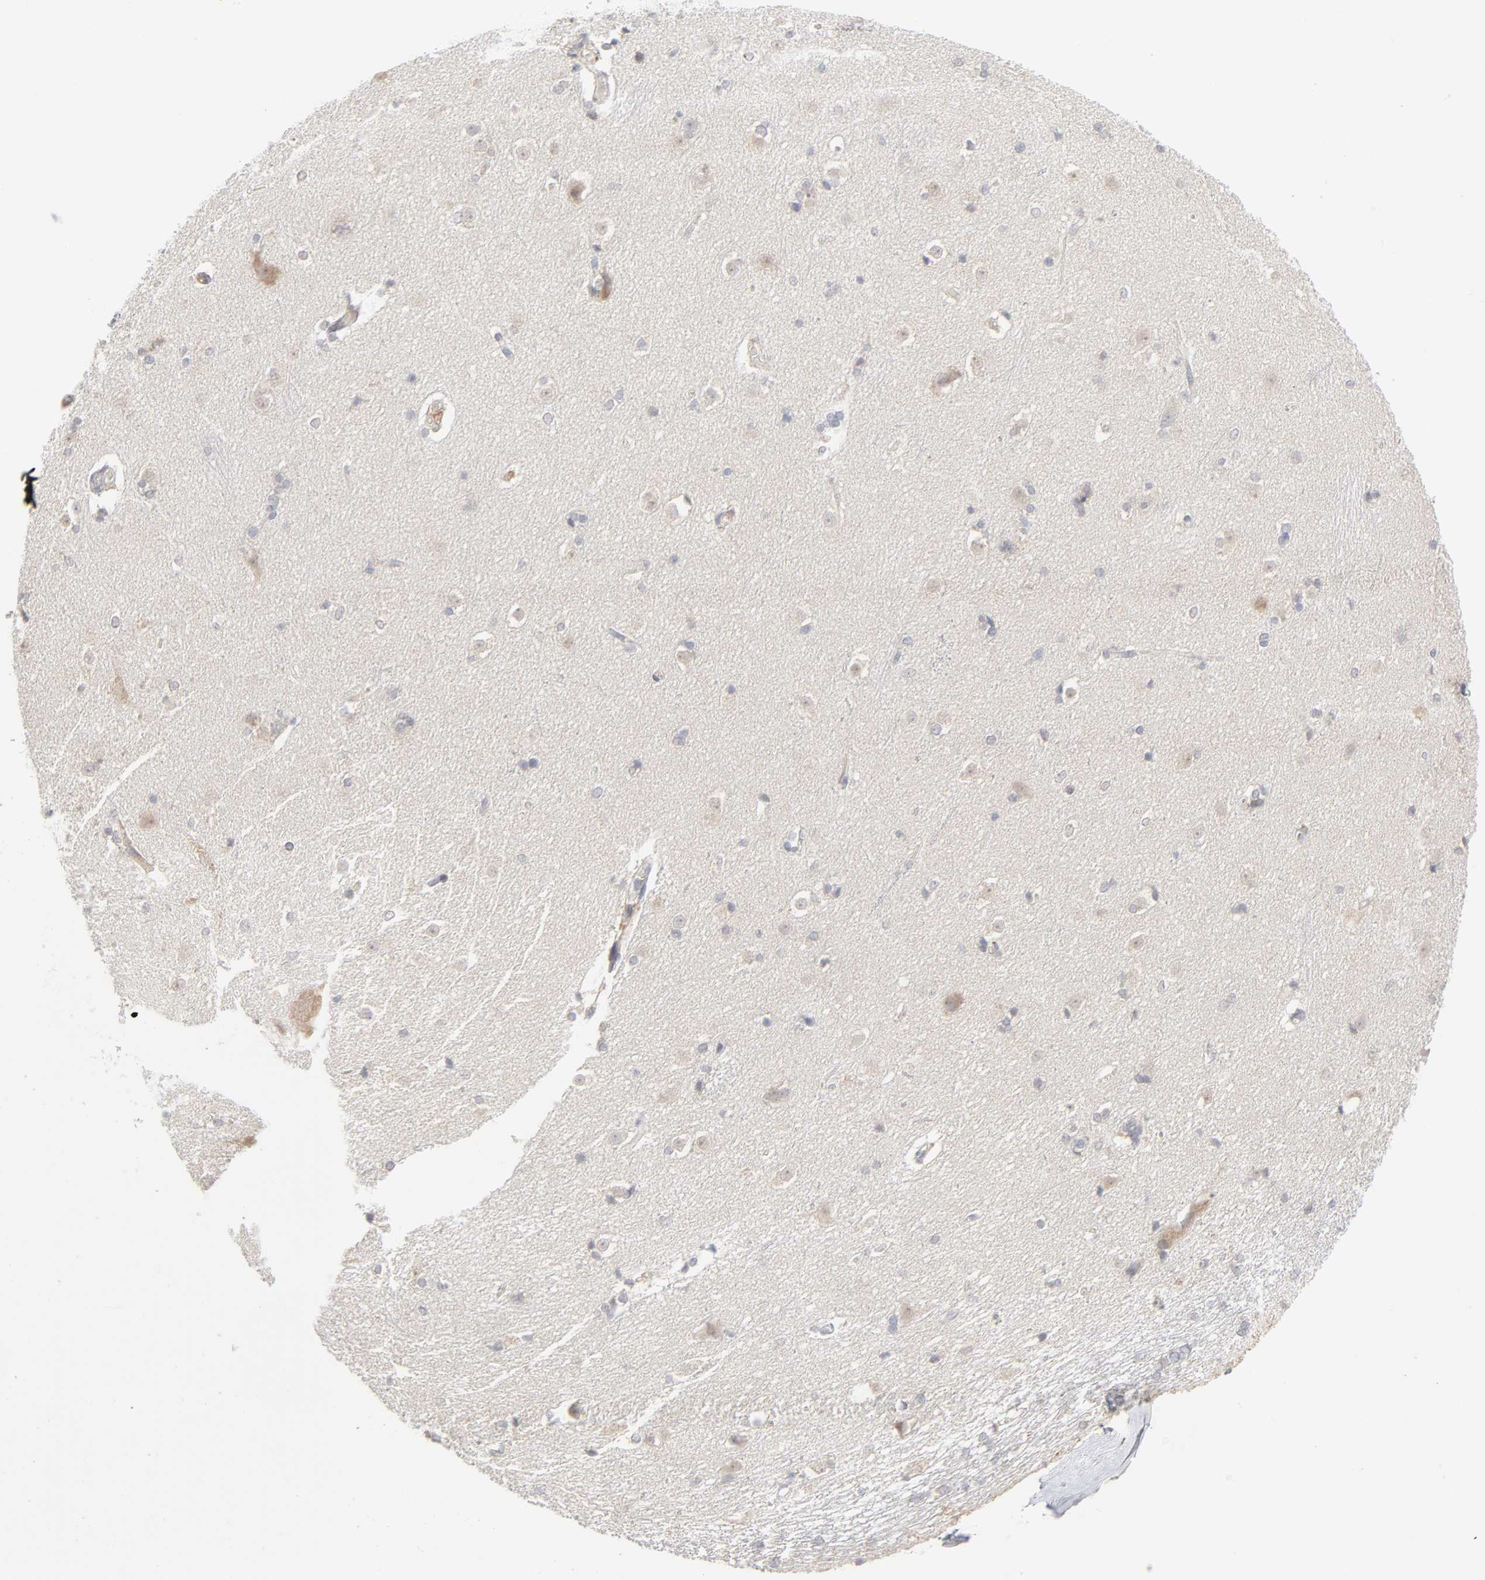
{"staining": {"intensity": "negative", "quantity": "none", "location": "none"}, "tissue": "caudate", "cell_type": "Glial cells", "image_type": "normal", "snomed": [{"axis": "morphology", "description": "Normal tissue, NOS"}, {"axis": "topography", "description": "Lateral ventricle wall"}], "caption": "Histopathology image shows no significant protein positivity in glial cells of unremarkable caudate. Brightfield microscopy of immunohistochemistry stained with DAB (brown) and hematoxylin (blue), captured at high magnification.", "gene": "POMT2", "patient": {"sex": "female", "age": 19}}